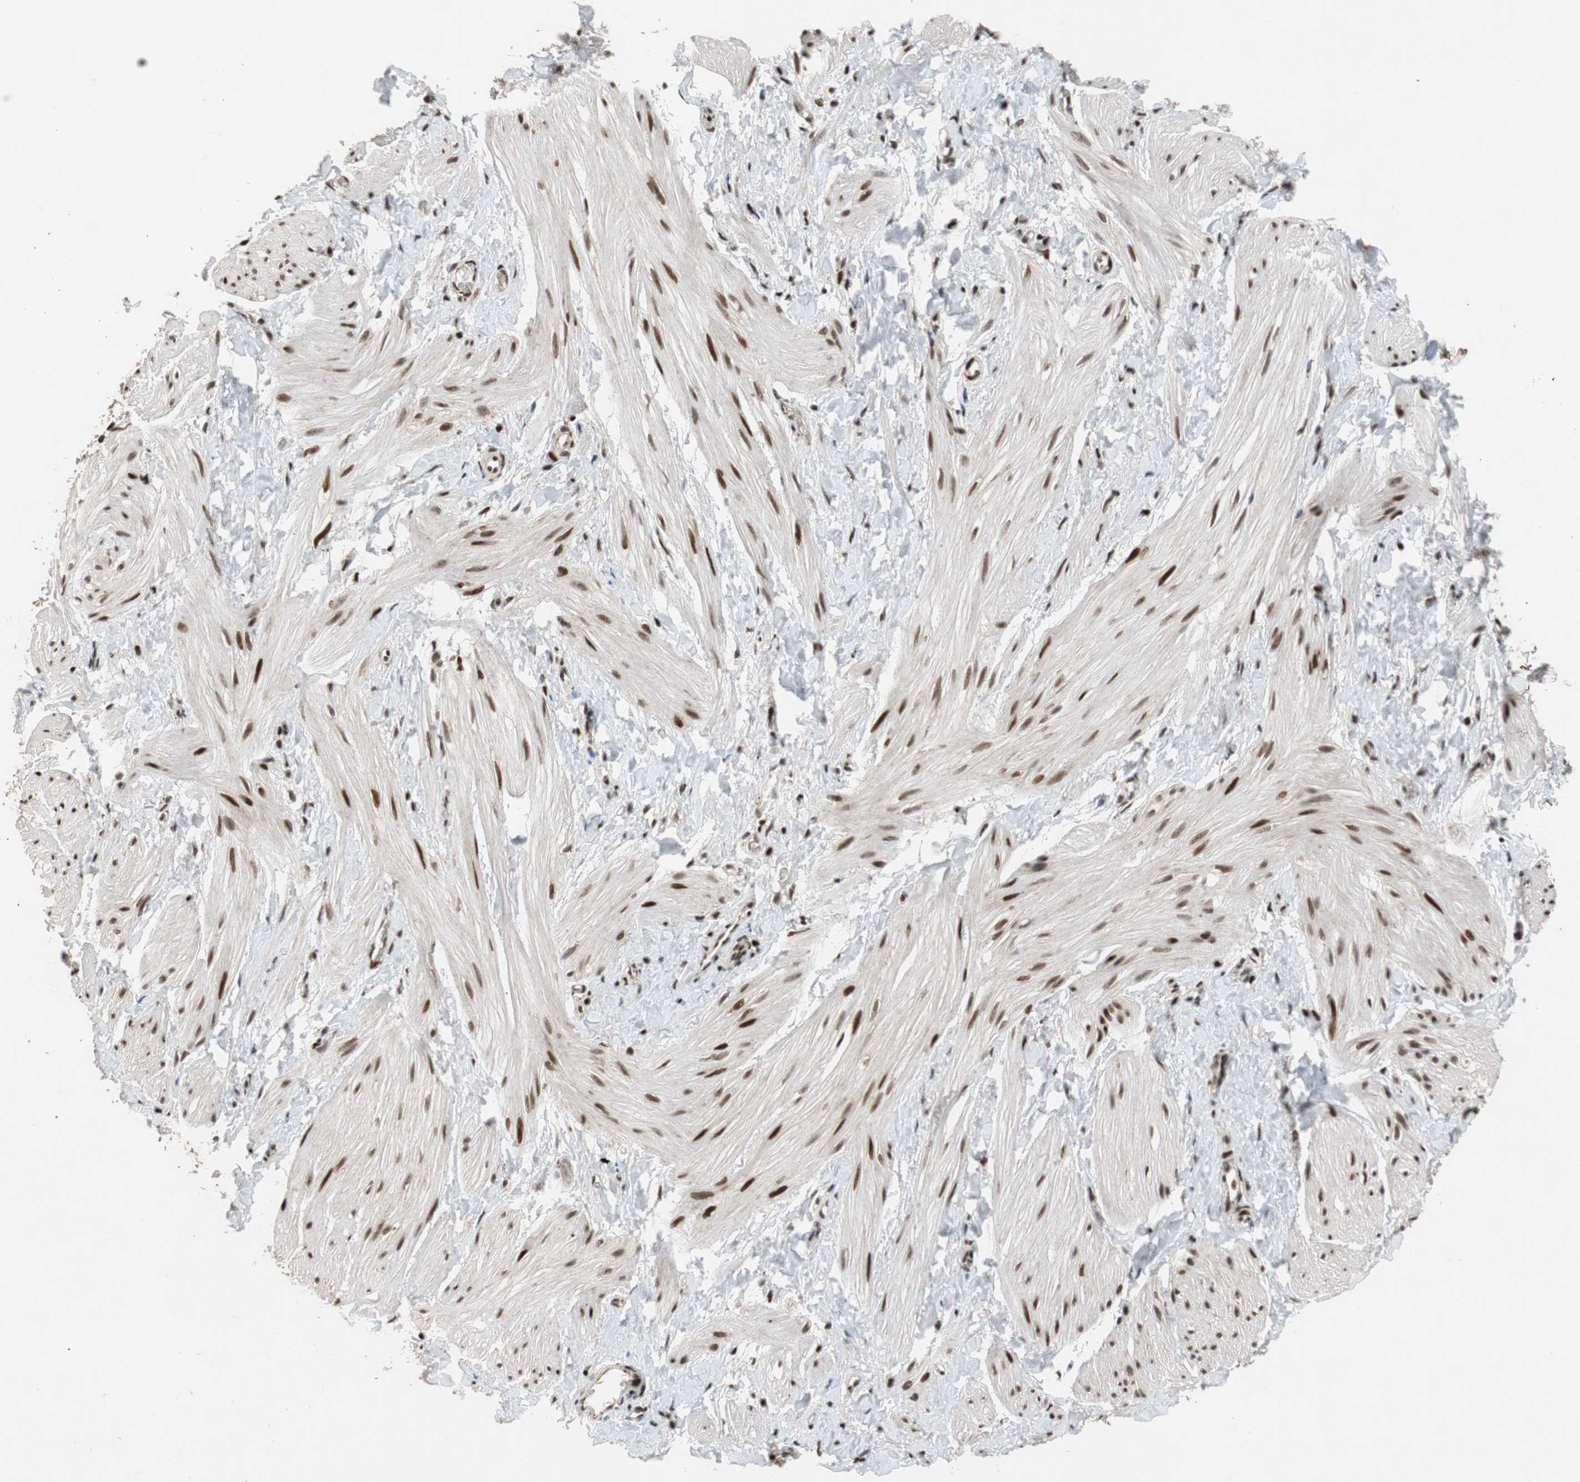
{"staining": {"intensity": "strong", "quantity": ">75%", "location": "nuclear"}, "tissue": "smooth muscle", "cell_type": "Smooth muscle cells", "image_type": "normal", "snomed": [{"axis": "morphology", "description": "Normal tissue, NOS"}, {"axis": "topography", "description": "Smooth muscle"}], "caption": "Strong nuclear protein staining is present in approximately >75% of smooth muscle cells in smooth muscle.", "gene": "NBL1", "patient": {"sex": "male", "age": 16}}